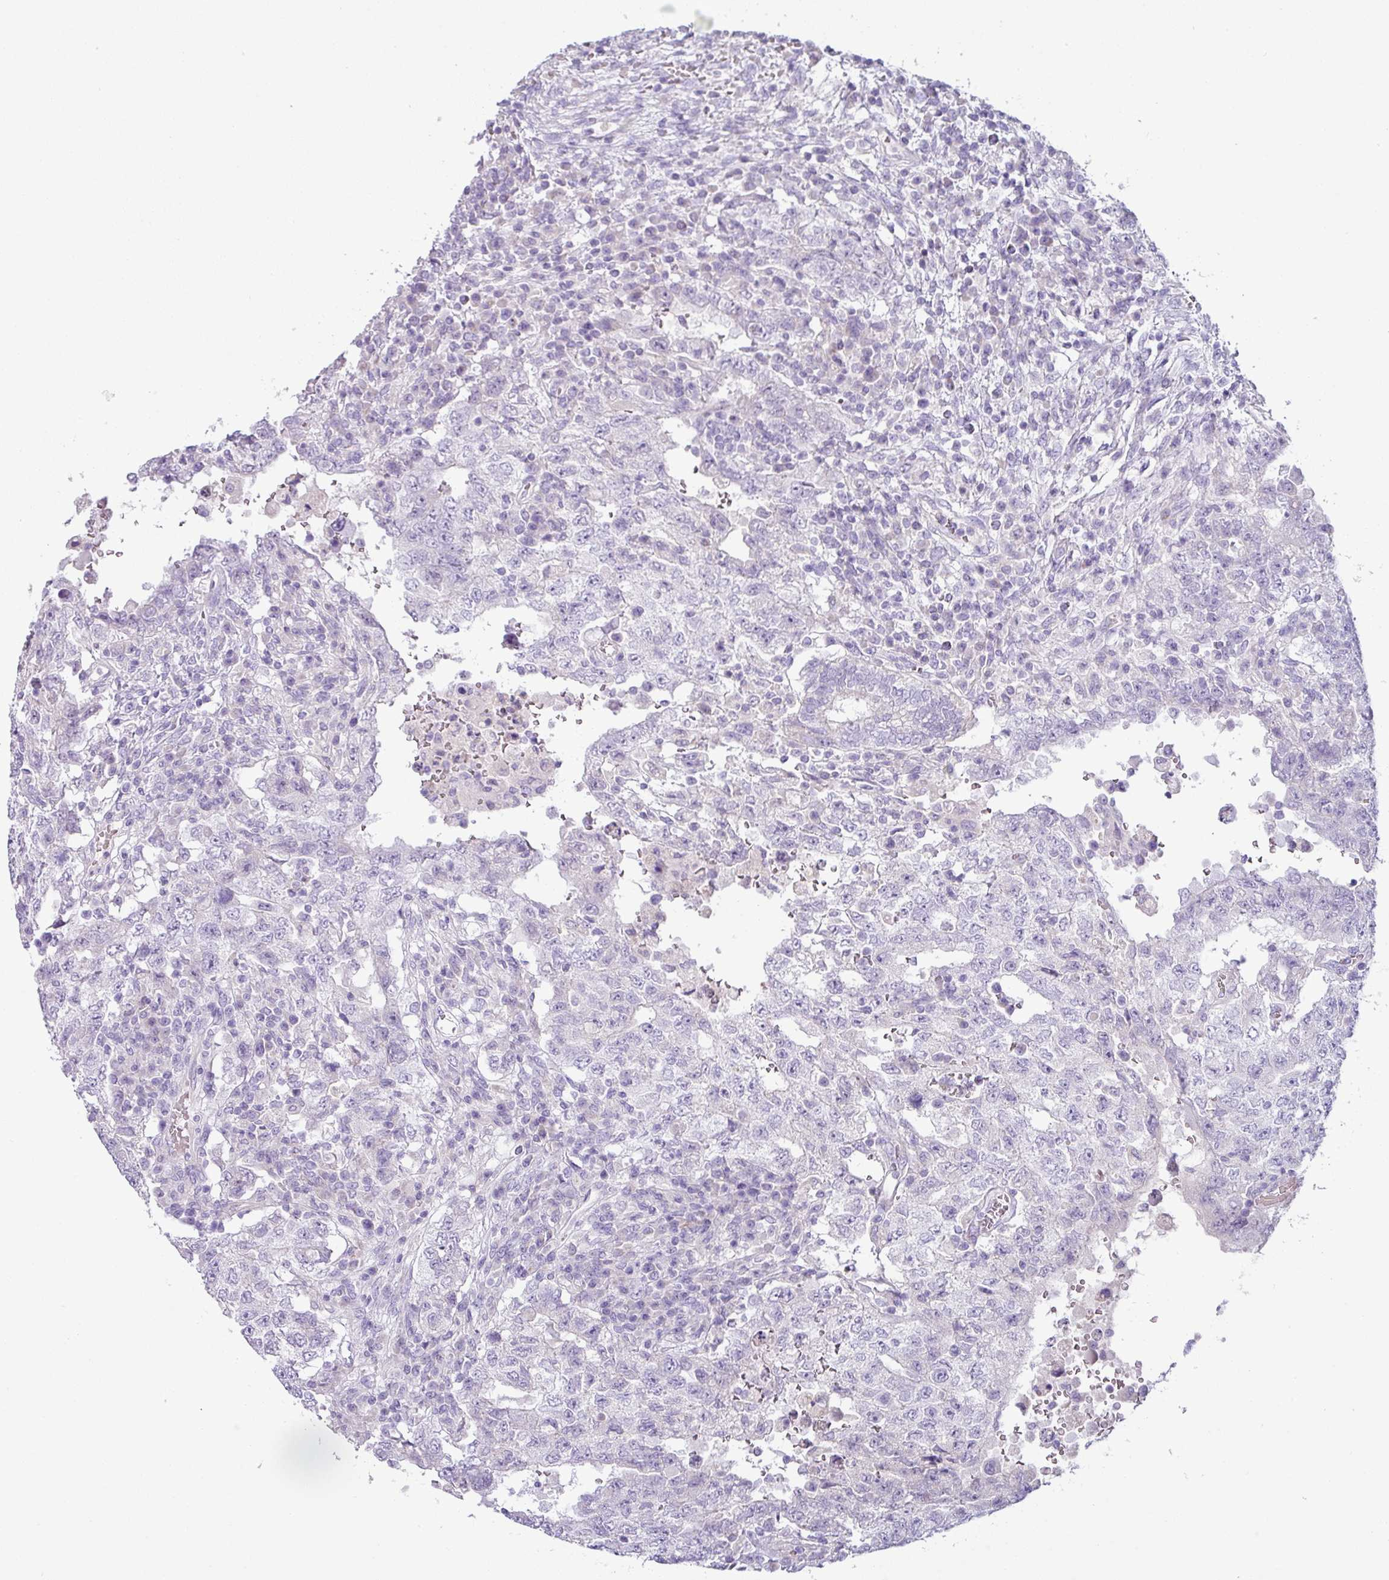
{"staining": {"intensity": "negative", "quantity": "none", "location": "none"}, "tissue": "testis cancer", "cell_type": "Tumor cells", "image_type": "cancer", "snomed": [{"axis": "morphology", "description": "Carcinoma, Embryonal, NOS"}, {"axis": "topography", "description": "Testis"}], "caption": "Embryonal carcinoma (testis) was stained to show a protein in brown. There is no significant expression in tumor cells. Nuclei are stained in blue.", "gene": "RGS16", "patient": {"sex": "male", "age": 26}}